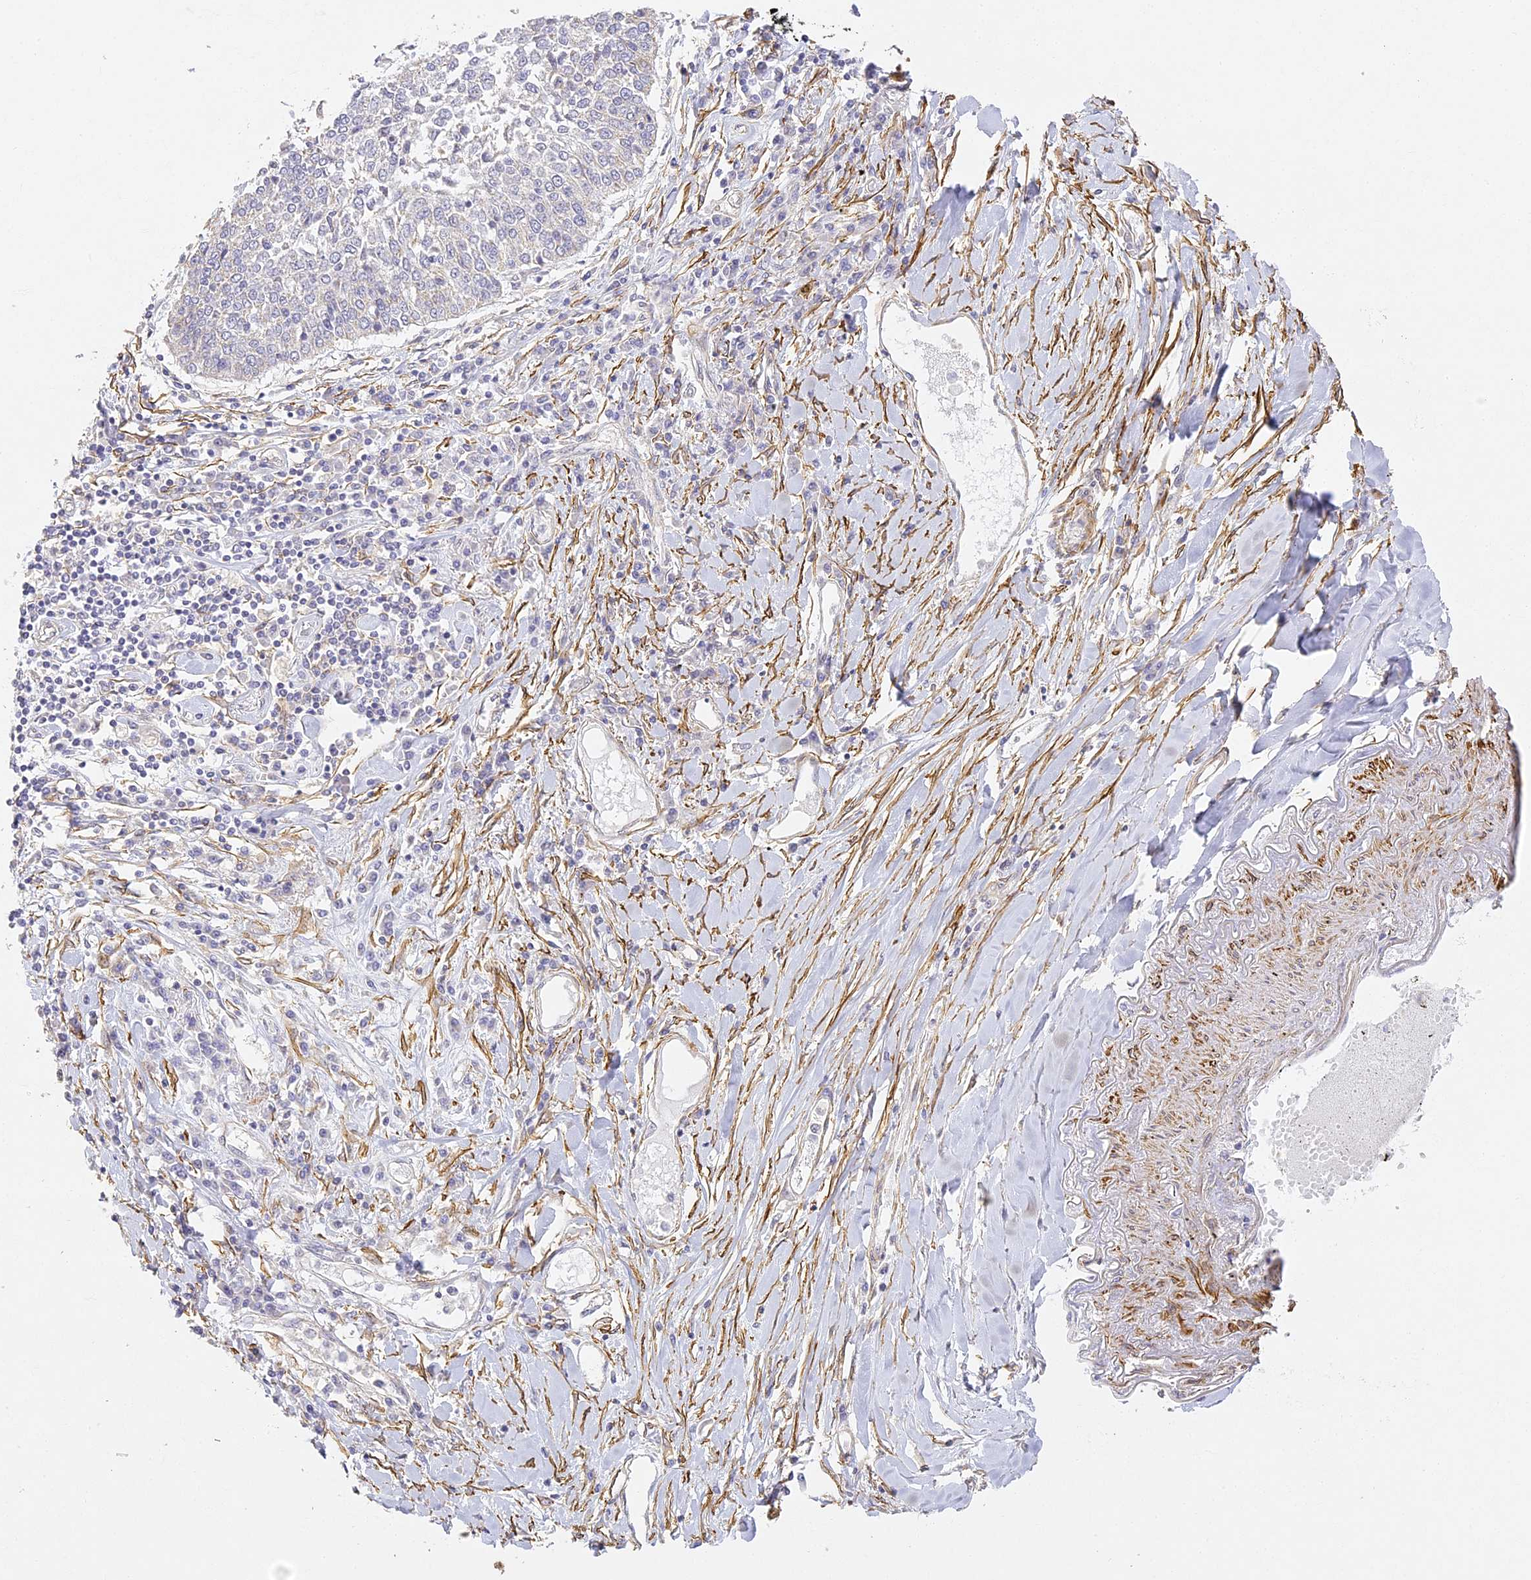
{"staining": {"intensity": "negative", "quantity": "none", "location": "none"}, "tissue": "lung cancer", "cell_type": "Tumor cells", "image_type": "cancer", "snomed": [{"axis": "morphology", "description": "Normal tissue, NOS"}, {"axis": "morphology", "description": "Squamous cell carcinoma, NOS"}, {"axis": "topography", "description": "Cartilage tissue"}, {"axis": "topography", "description": "Bronchus"}, {"axis": "topography", "description": "Lung"}, {"axis": "topography", "description": "Peripheral nerve tissue"}], "caption": "This micrograph is of lung cancer stained with IHC to label a protein in brown with the nuclei are counter-stained blue. There is no positivity in tumor cells.", "gene": "MED28", "patient": {"sex": "female", "age": 49}}